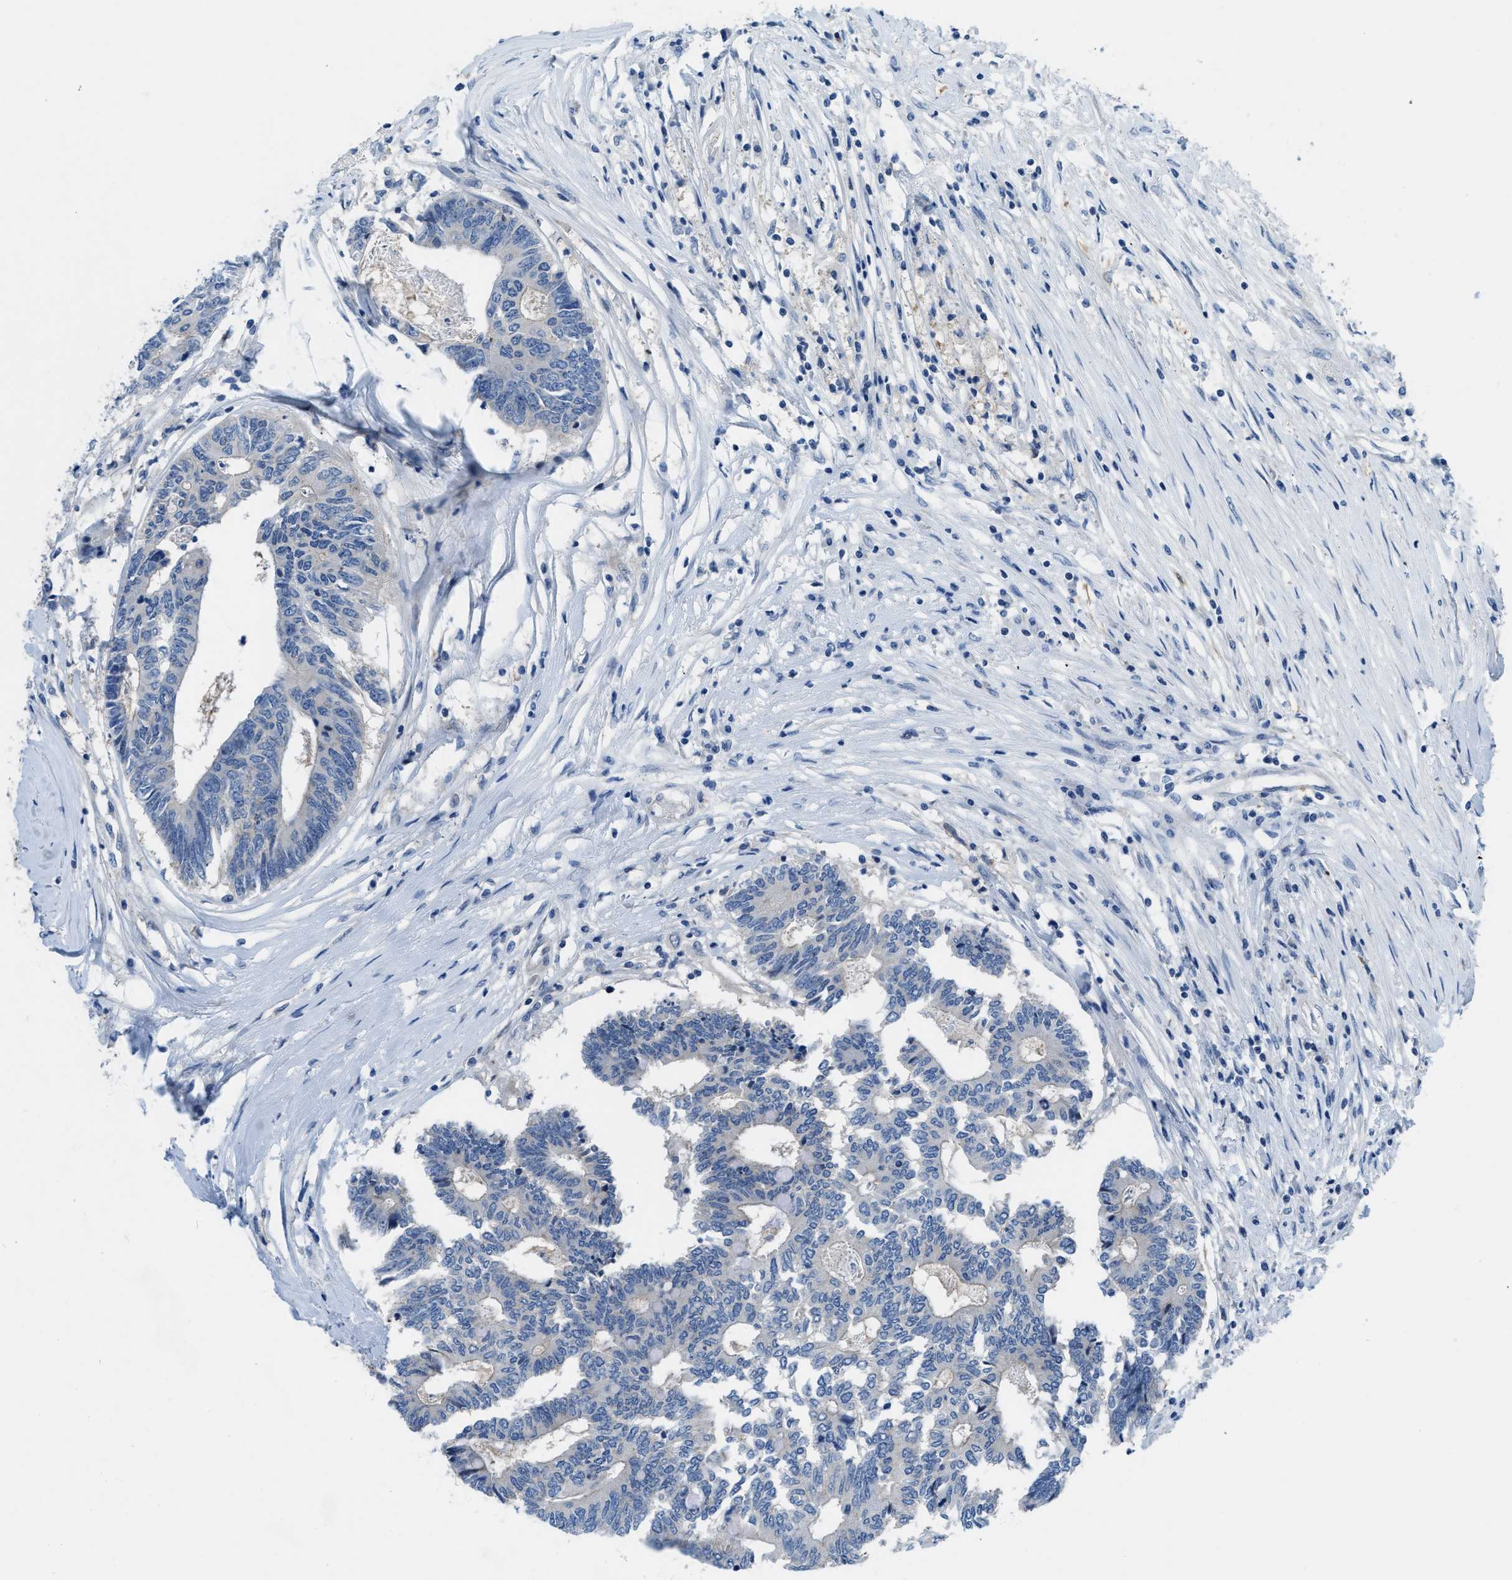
{"staining": {"intensity": "negative", "quantity": "none", "location": "none"}, "tissue": "colorectal cancer", "cell_type": "Tumor cells", "image_type": "cancer", "snomed": [{"axis": "morphology", "description": "Adenocarcinoma, NOS"}, {"axis": "topography", "description": "Rectum"}], "caption": "This is an IHC image of colorectal cancer. There is no positivity in tumor cells.", "gene": "PFKP", "patient": {"sex": "male", "age": 63}}